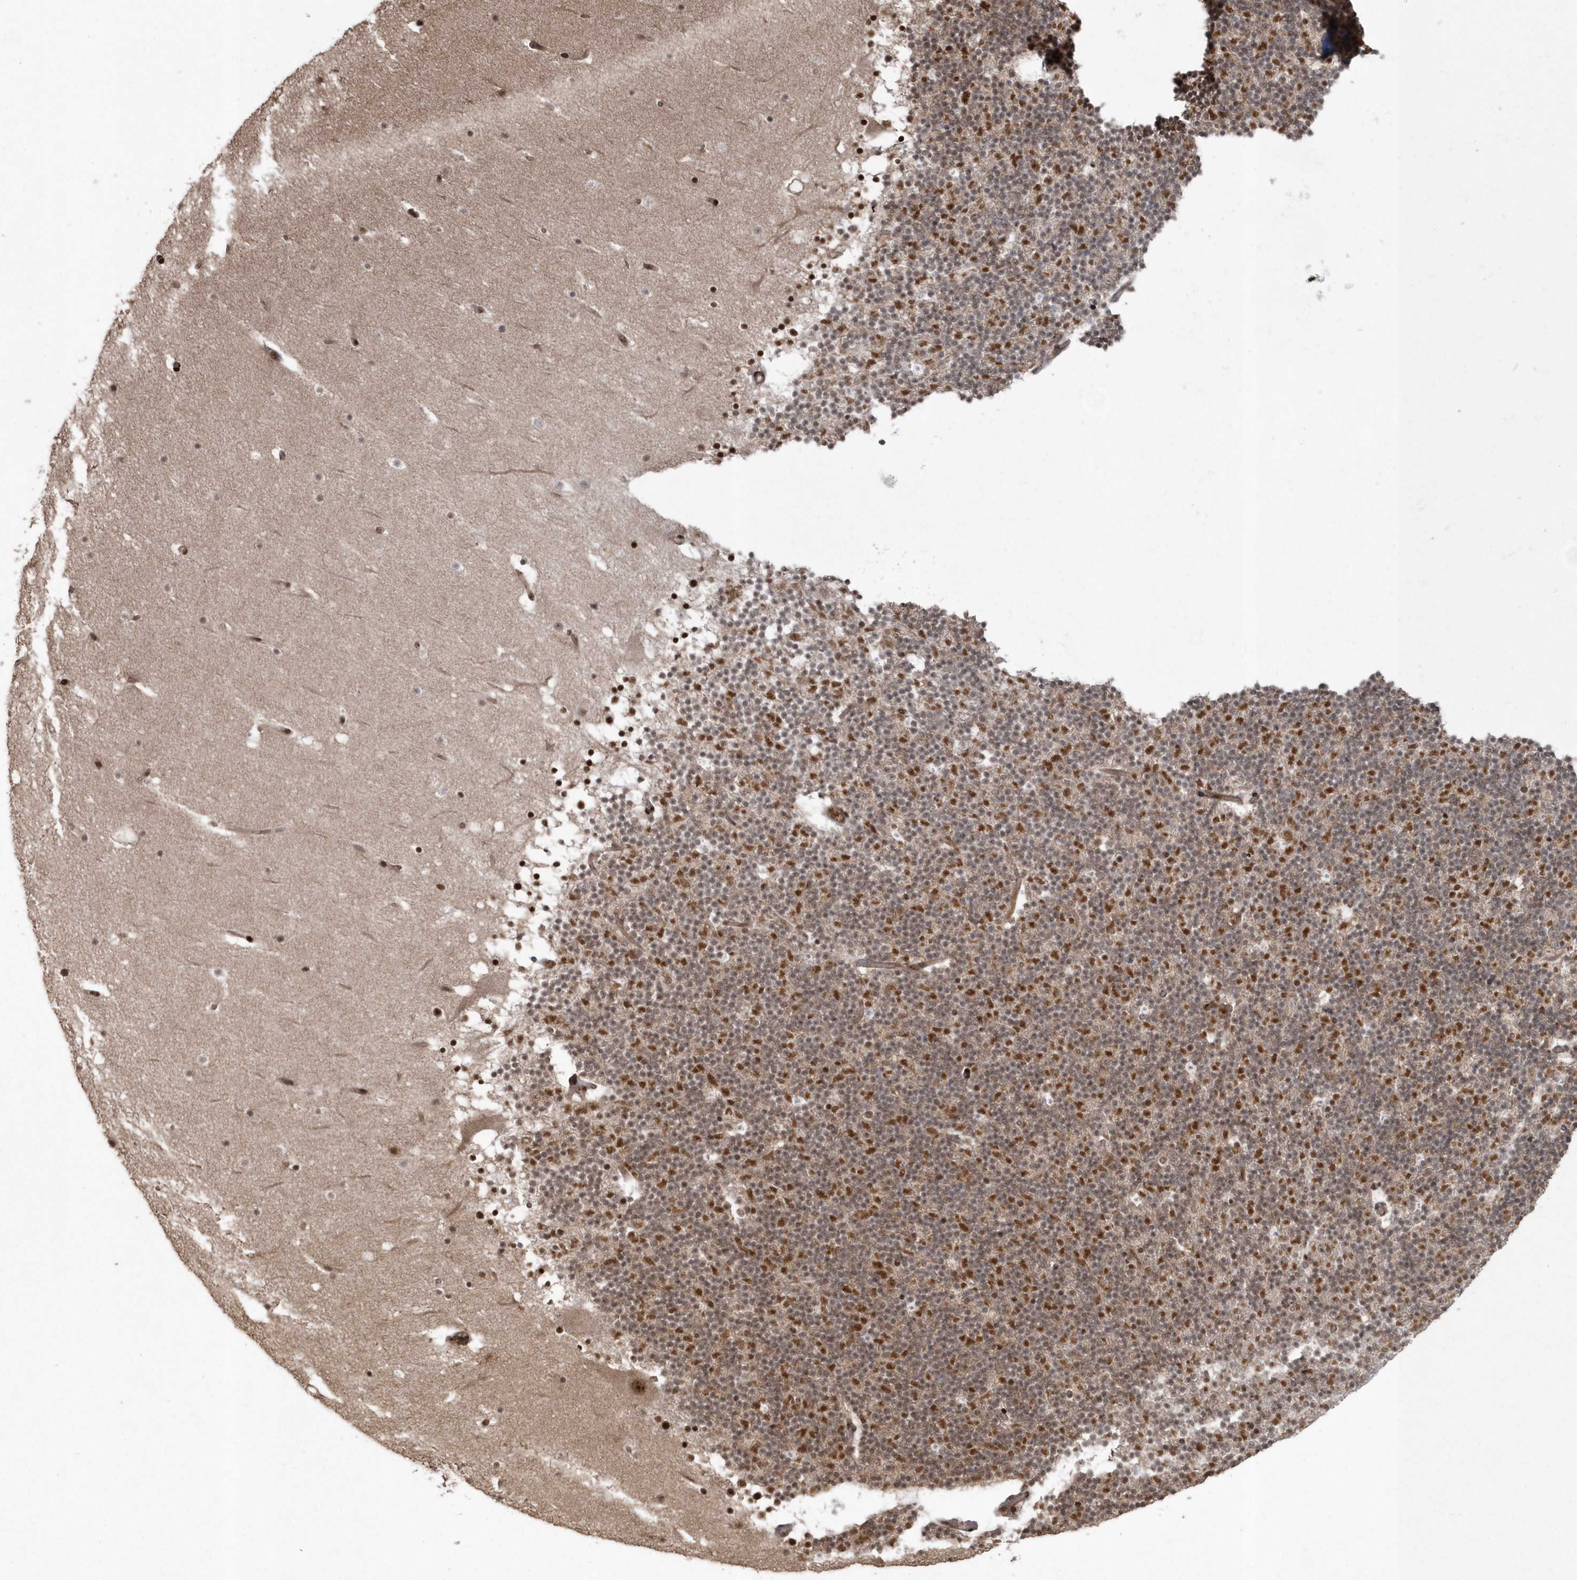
{"staining": {"intensity": "moderate", "quantity": "25%-75%", "location": "cytoplasmic/membranous,nuclear"}, "tissue": "cerebellum", "cell_type": "Cells in granular layer", "image_type": "normal", "snomed": [{"axis": "morphology", "description": "Normal tissue, NOS"}, {"axis": "topography", "description": "Cerebellum"}], "caption": "The histopathology image displays staining of unremarkable cerebellum, revealing moderate cytoplasmic/membranous,nuclear protein expression (brown color) within cells in granular layer.", "gene": "EPB41L4A", "patient": {"sex": "male", "age": 57}}